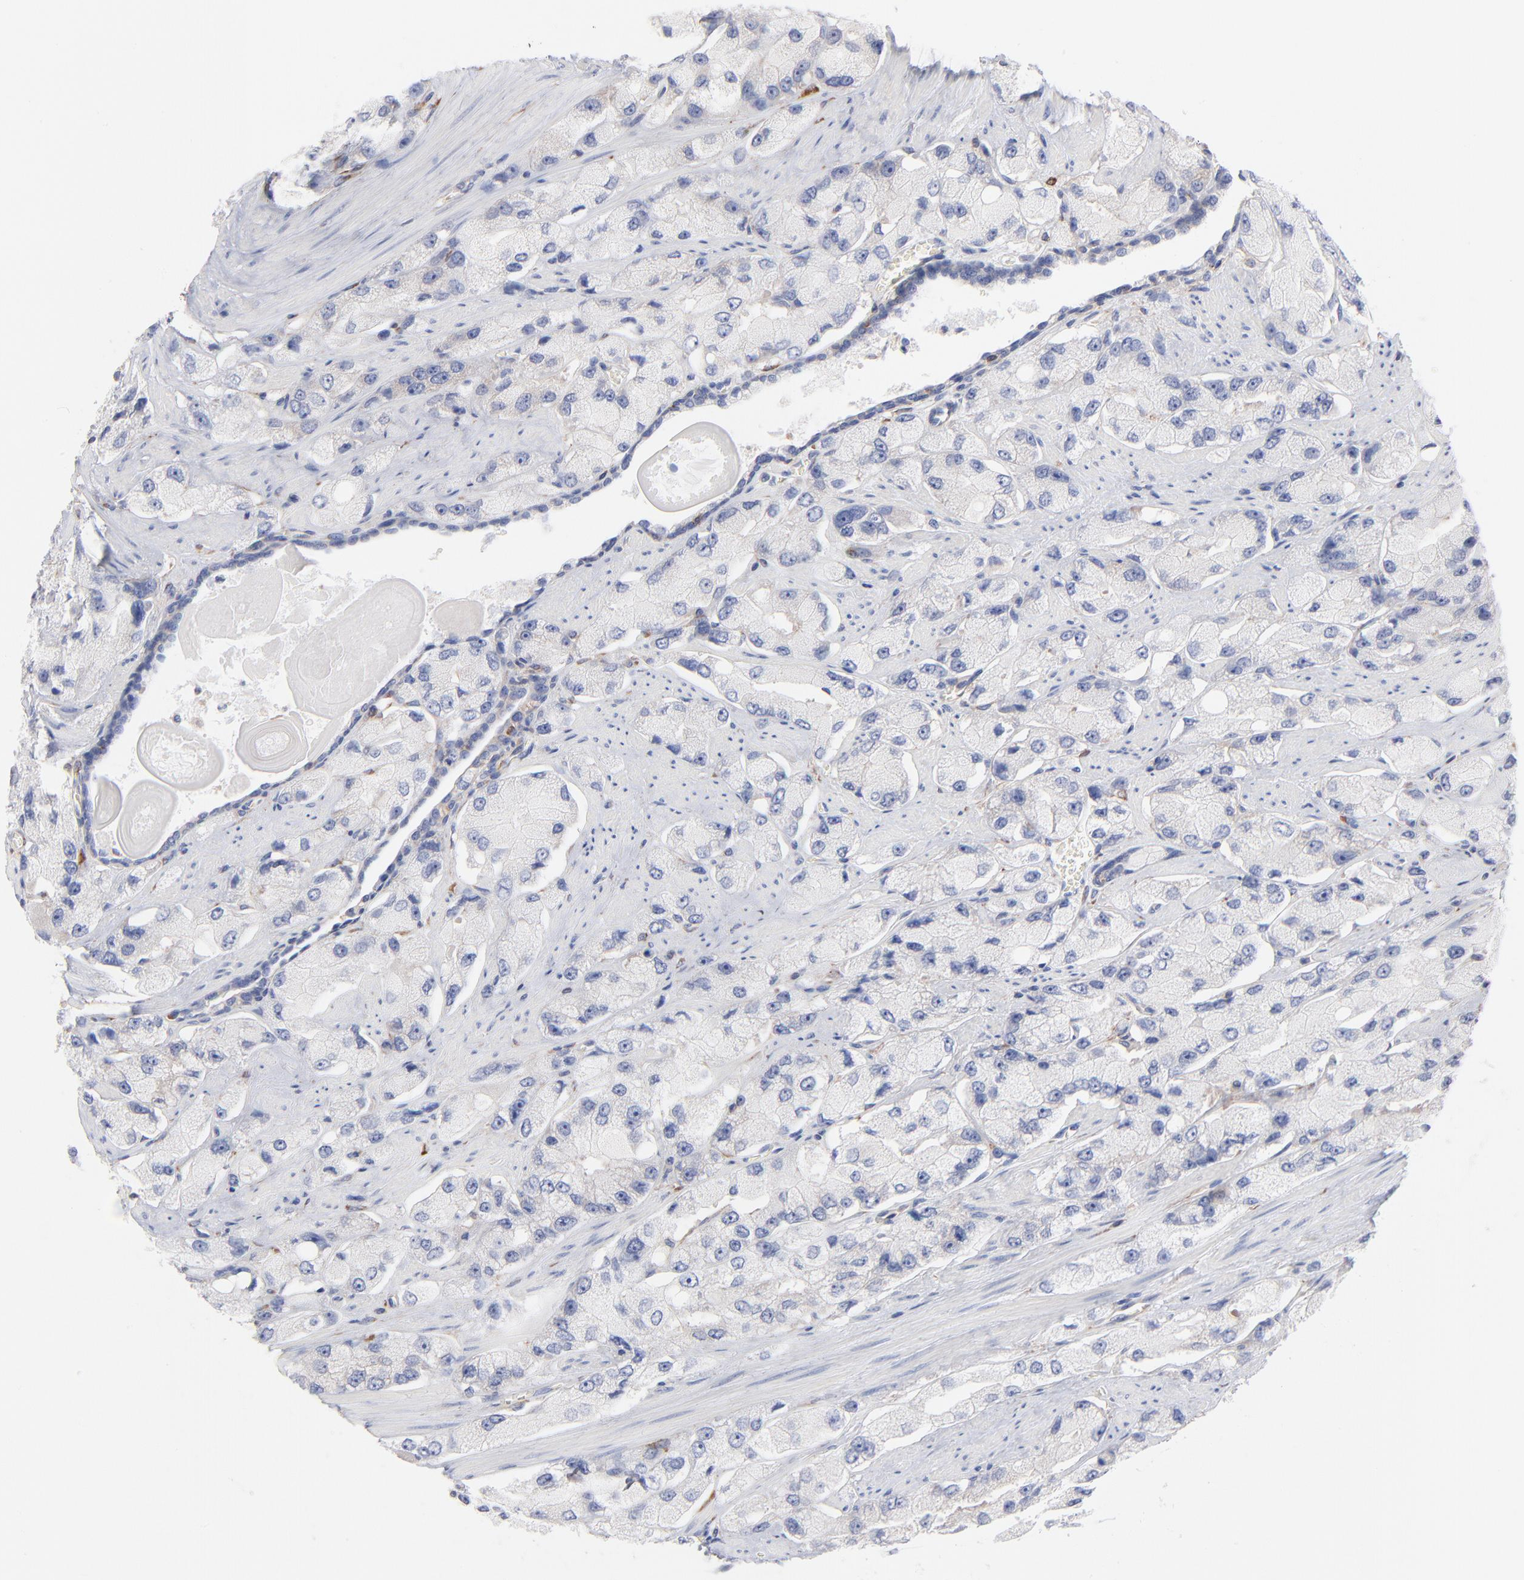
{"staining": {"intensity": "negative", "quantity": "none", "location": "none"}, "tissue": "prostate cancer", "cell_type": "Tumor cells", "image_type": "cancer", "snomed": [{"axis": "morphology", "description": "Adenocarcinoma, High grade"}, {"axis": "topography", "description": "Prostate"}], "caption": "This histopathology image is of prostate cancer stained with IHC to label a protein in brown with the nuclei are counter-stained blue. There is no expression in tumor cells.", "gene": "SEPTIN6", "patient": {"sex": "male", "age": 58}}